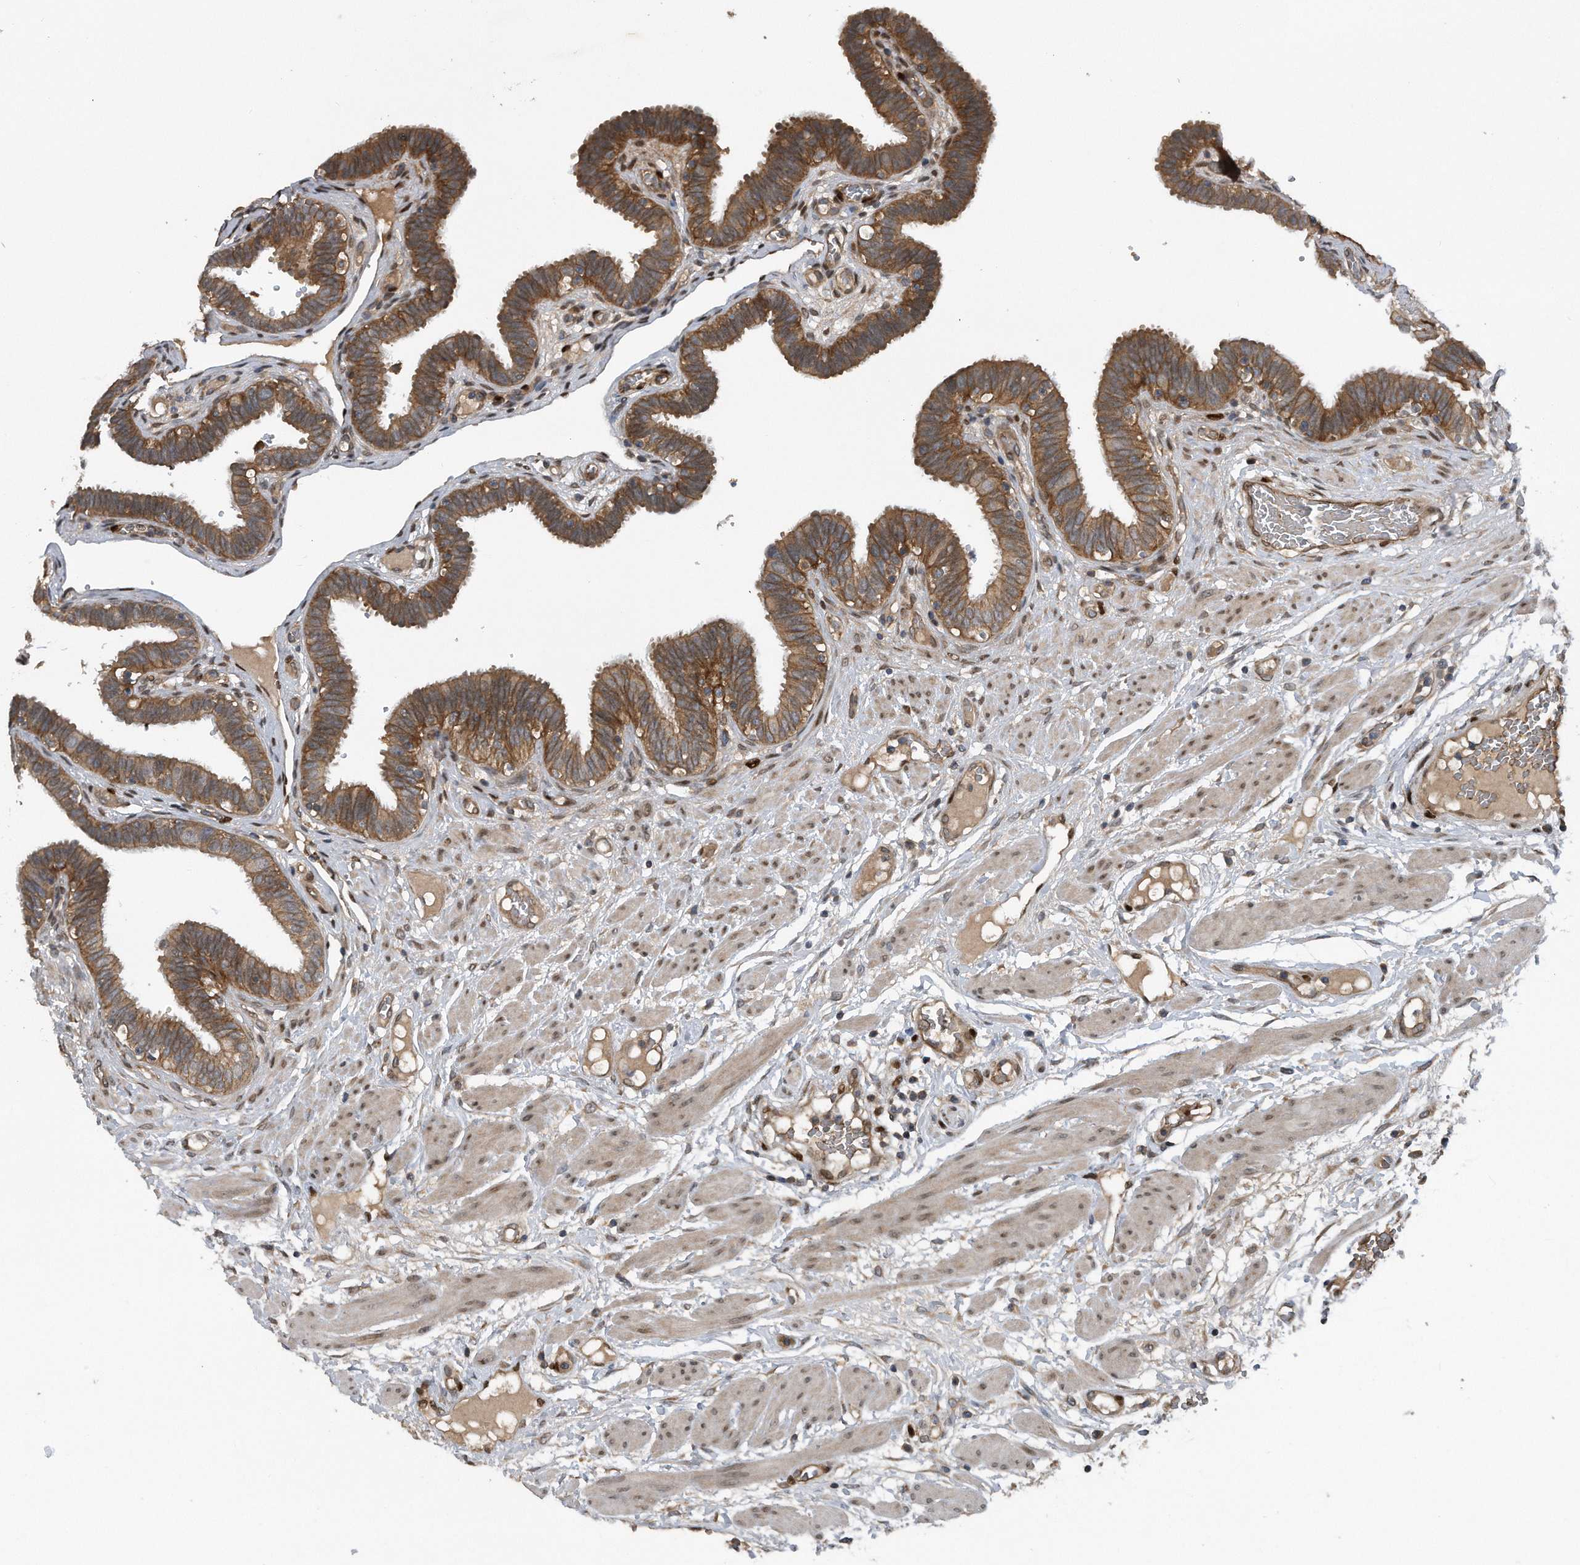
{"staining": {"intensity": "moderate", "quantity": ">75%", "location": "cytoplasmic/membranous"}, "tissue": "fallopian tube", "cell_type": "Glandular cells", "image_type": "normal", "snomed": [{"axis": "morphology", "description": "Normal tissue, NOS"}, {"axis": "topography", "description": "Fallopian tube"}, {"axis": "topography", "description": "Placenta"}], "caption": "Unremarkable fallopian tube demonstrates moderate cytoplasmic/membranous staining in about >75% of glandular cells.", "gene": "ZNF79", "patient": {"sex": "female", "age": 32}}